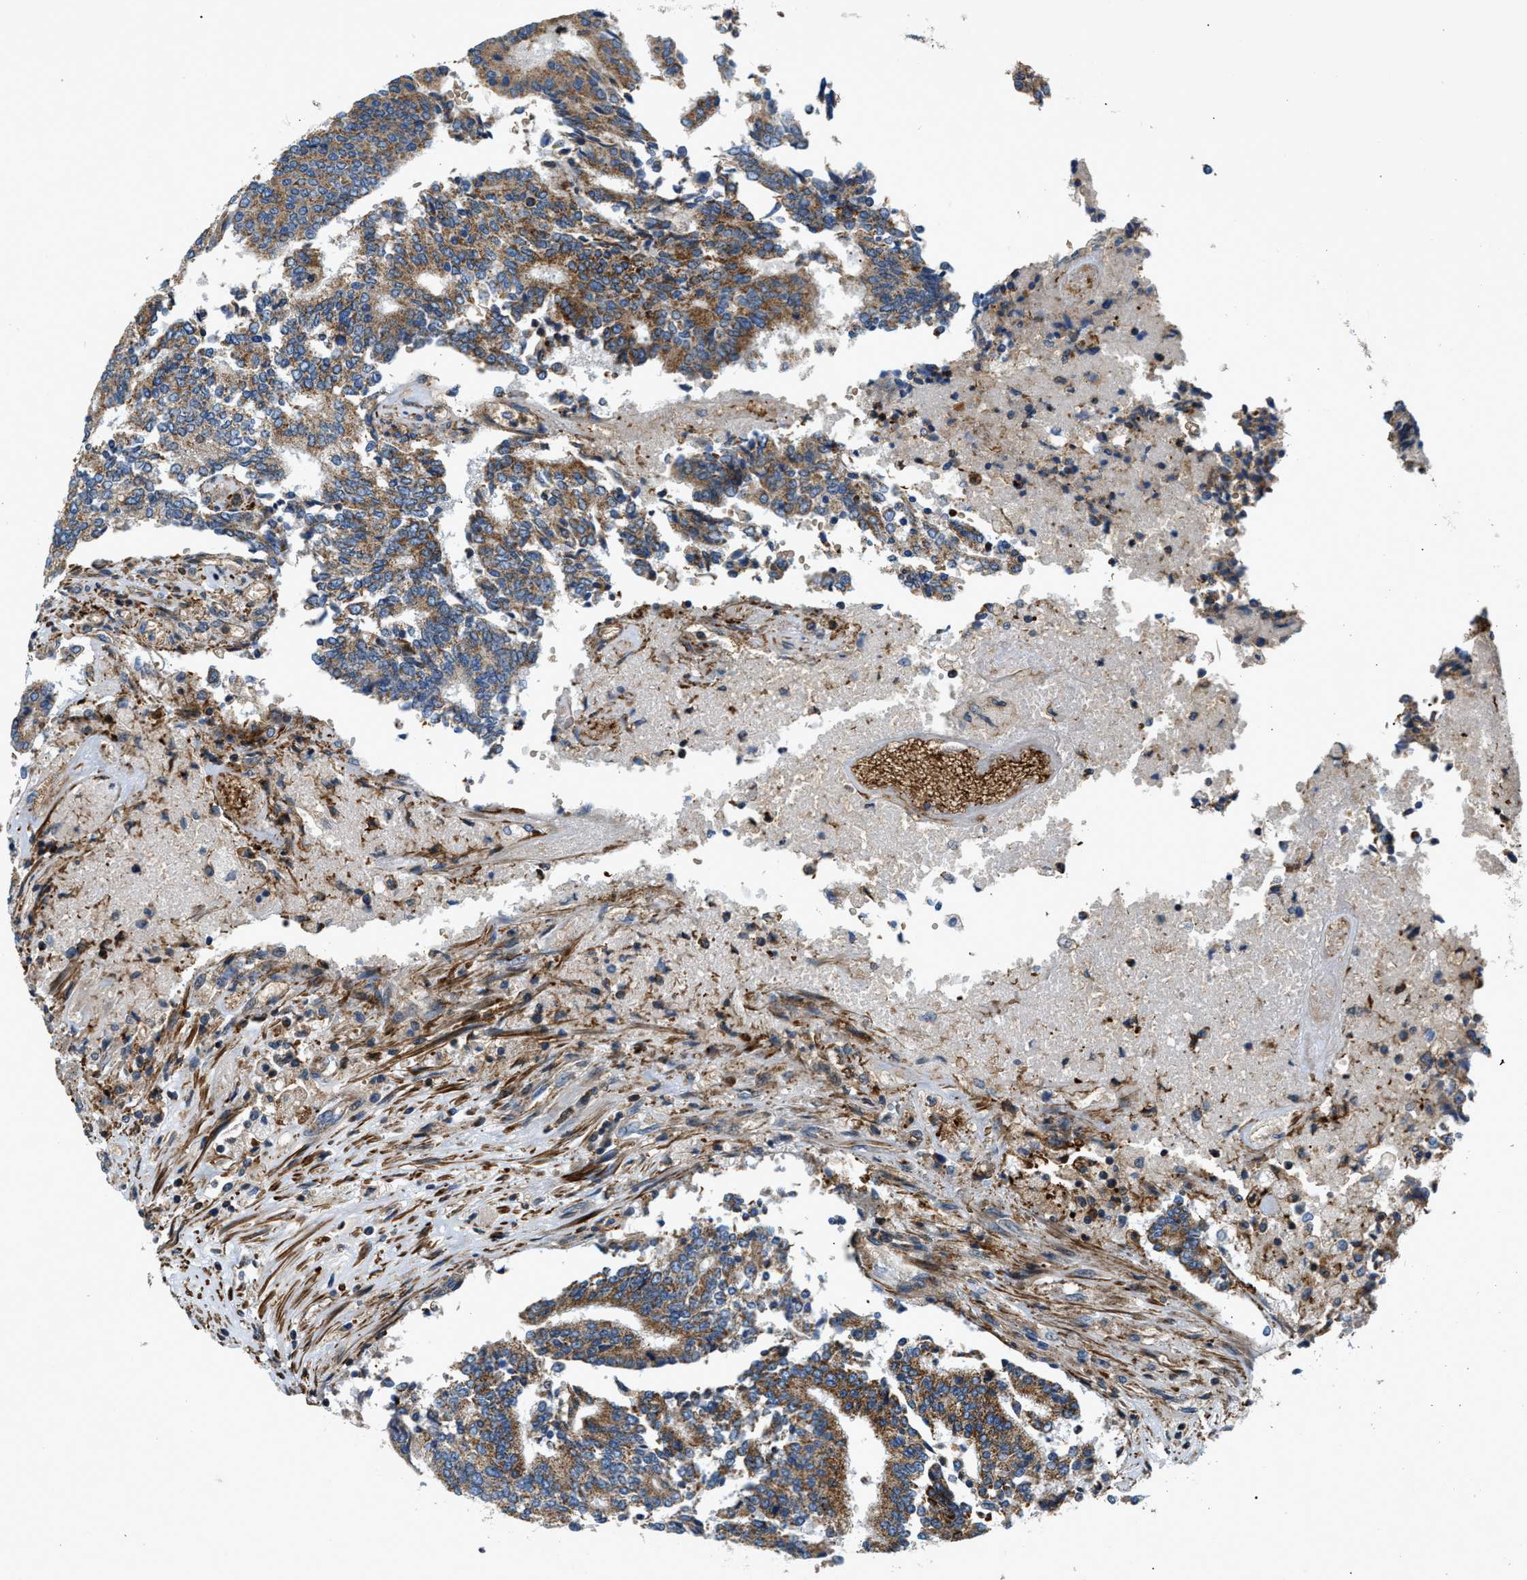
{"staining": {"intensity": "moderate", "quantity": ">75%", "location": "cytoplasmic/membranous"}, "tissue": "prostate cancer", "cell_type": "Tumor cells", "image_type": "cancer", "snomed": [{"axis": "morphology", "description": "Normal tissue, NOS"}, {"axis": "morphology", "description": "Adenocarcinoma, High grade"}, {"axis": "topography", "description": "Prostate"}, {"axis": "topography", "description": "Seminal veicle"}], "caption": "Human prostate cancer stained for a protein (brown) exhibits moderate cytoplasmic/membranous positive staining in approximately >75% of tumor cells.", "gene": "DHODH", "patient": {"sex": "male", "age": 55}}